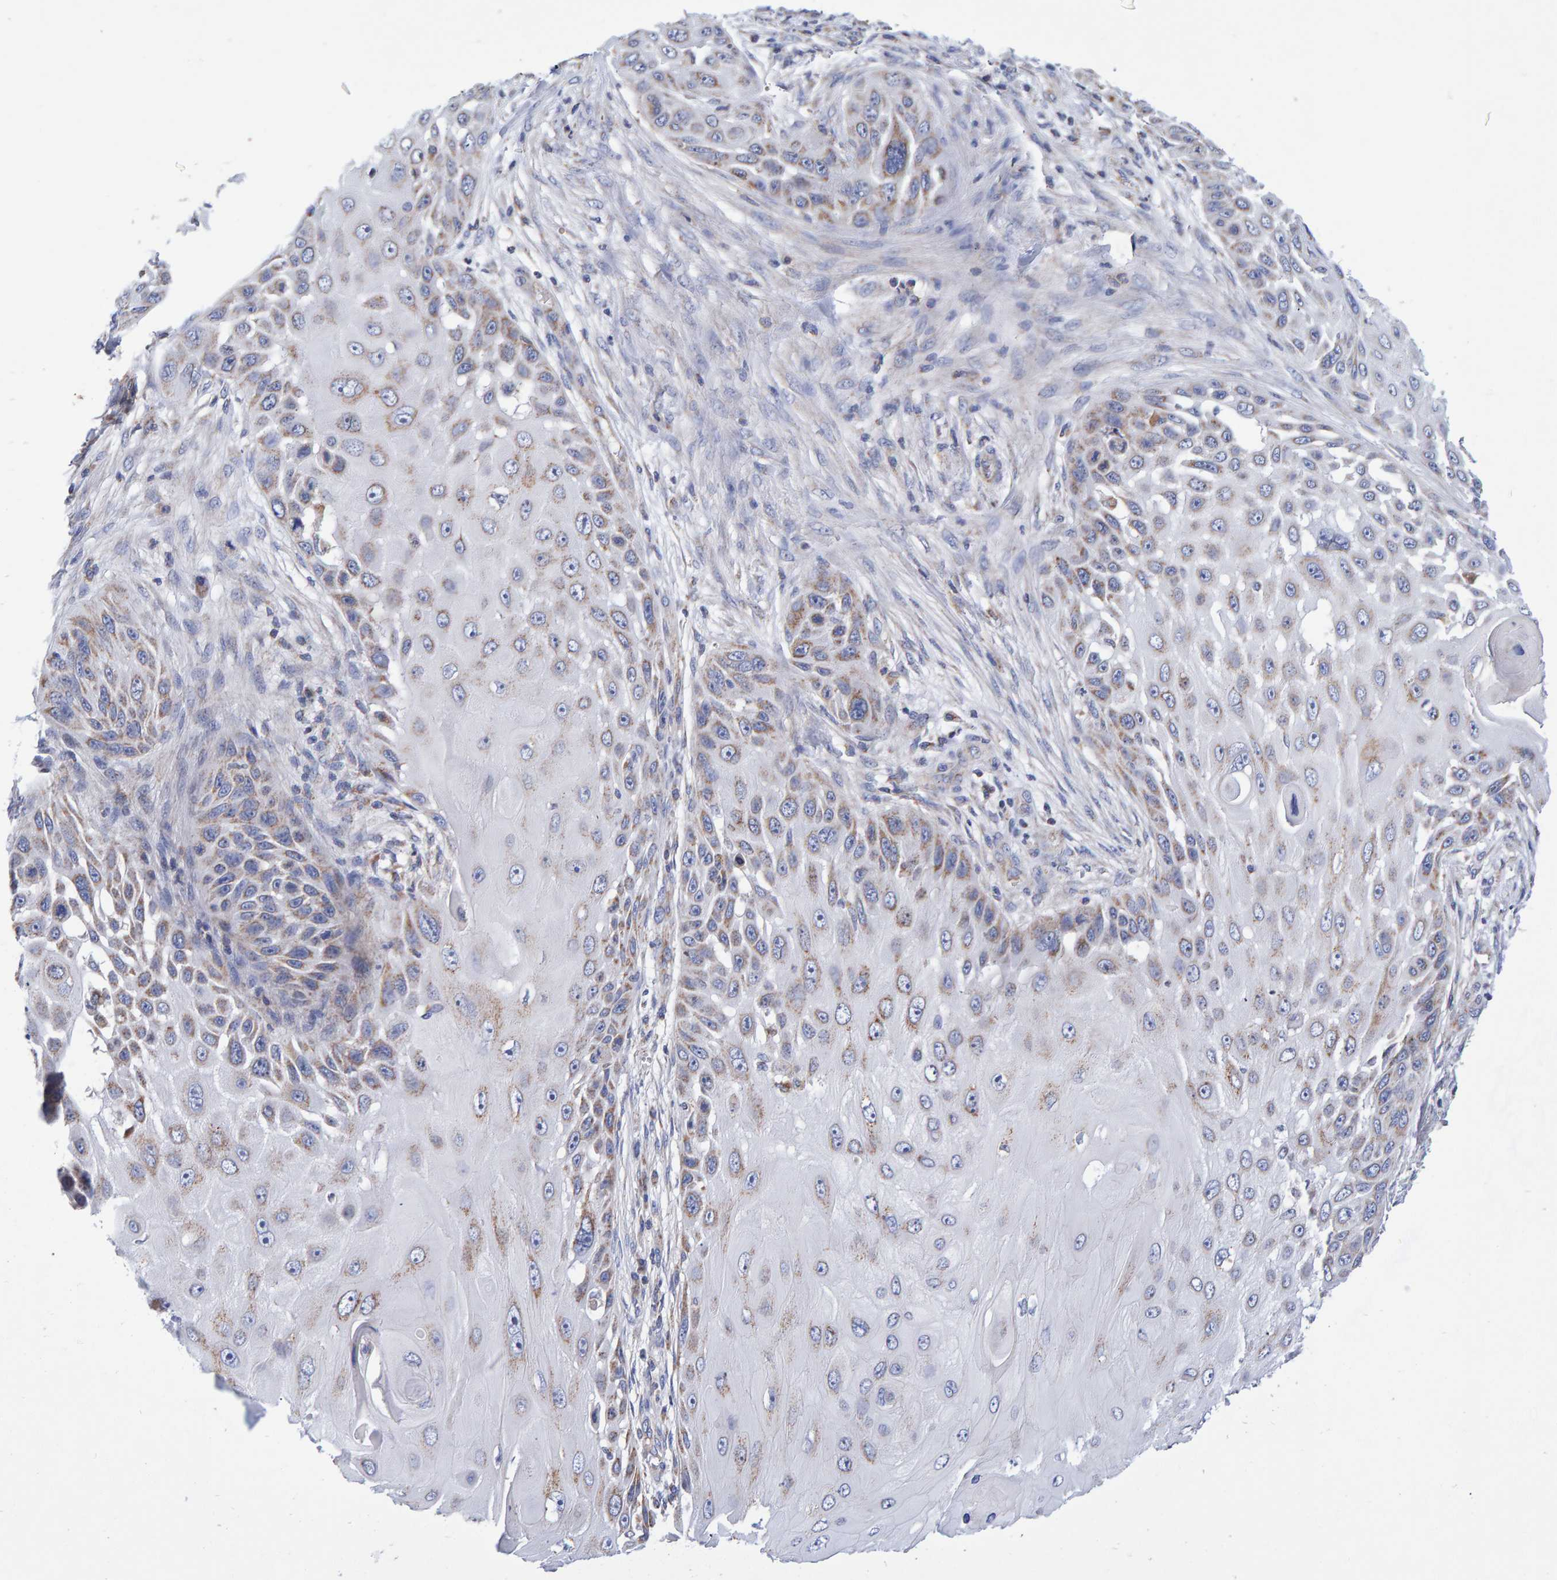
{"staining": {"intensity": "weak", "quantity": "25%-75%", "location": "cytoplasmic/membranous"}, "tissue": "skin cancer", "cell_type": "Tumor cells", "image_type": "cancer", "snomed": [{"axis": "morphology", "description": "Squamous cell carcinoma, NOS"}, {"axis": "topography", "description": "Skin"}], "caption": "Immunohistochemical staining of skin cancer demonstrates weak cytoplasmic/membranous protein positivity in approximately 25%-75% of tumor cells.", "gene": "EFR3A", "patient": {"sex": "female", "age": 44}}